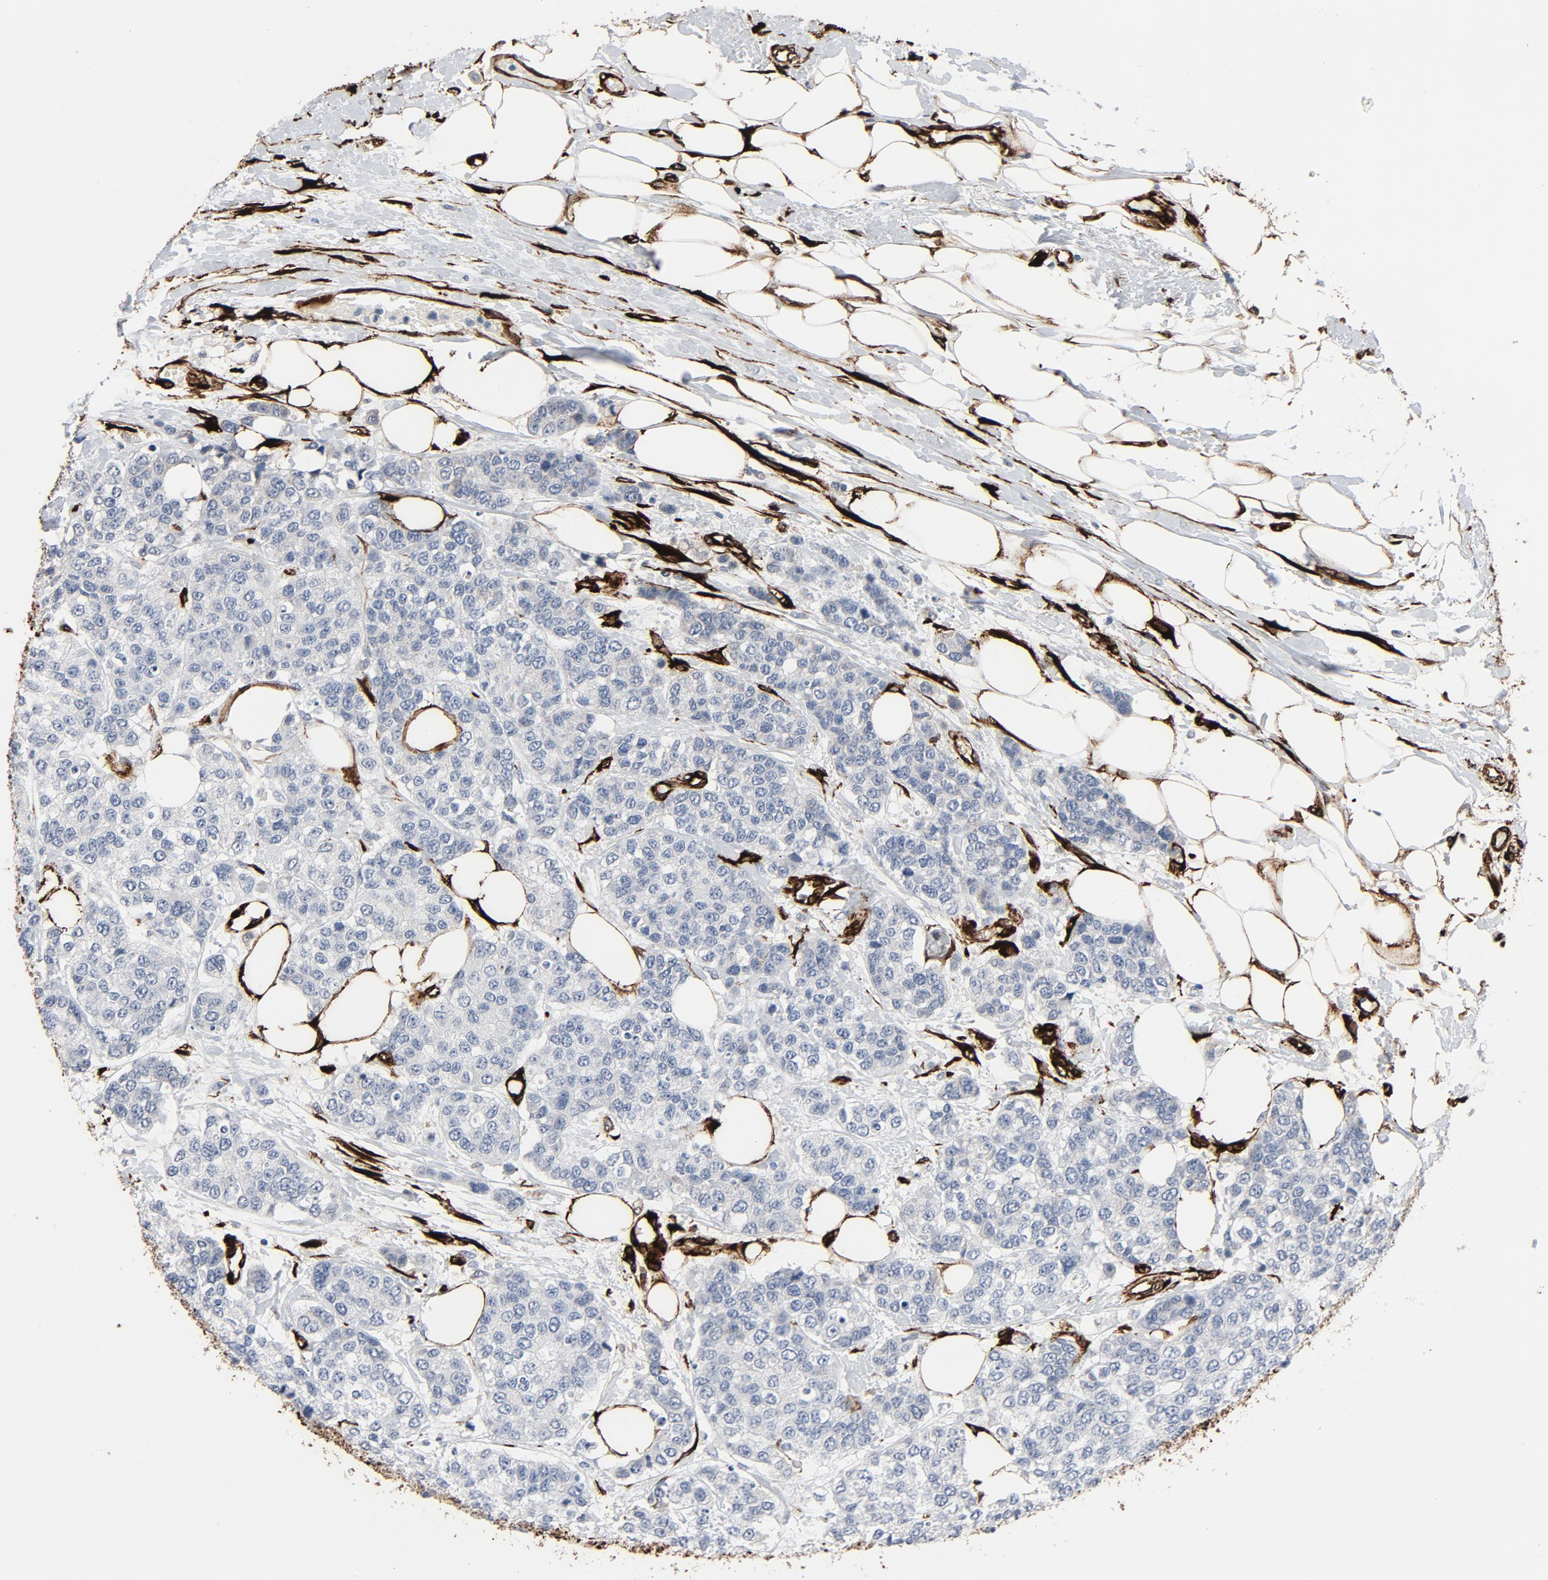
{"staining": {"intensity": "negative", "quantity": "none", "location": "none"}, "tissue": "breast cancer", "cell_type": "Tumor cells", "image_type": "cancer", "snomed": [{"axis": "morphology", "description": "Normal tissue, NOS"}, {"axis": "morphology", "description": "Duct carcinoma"}, {"axis": "topography", "description": "Breast"}], "caption": "Protein analysis of invasive ductal carcinoma (breast) exhibits no significant expression in tumor cells.", "gene": "SERPINH1", "patient": {"sex": "female", "age": 50}}